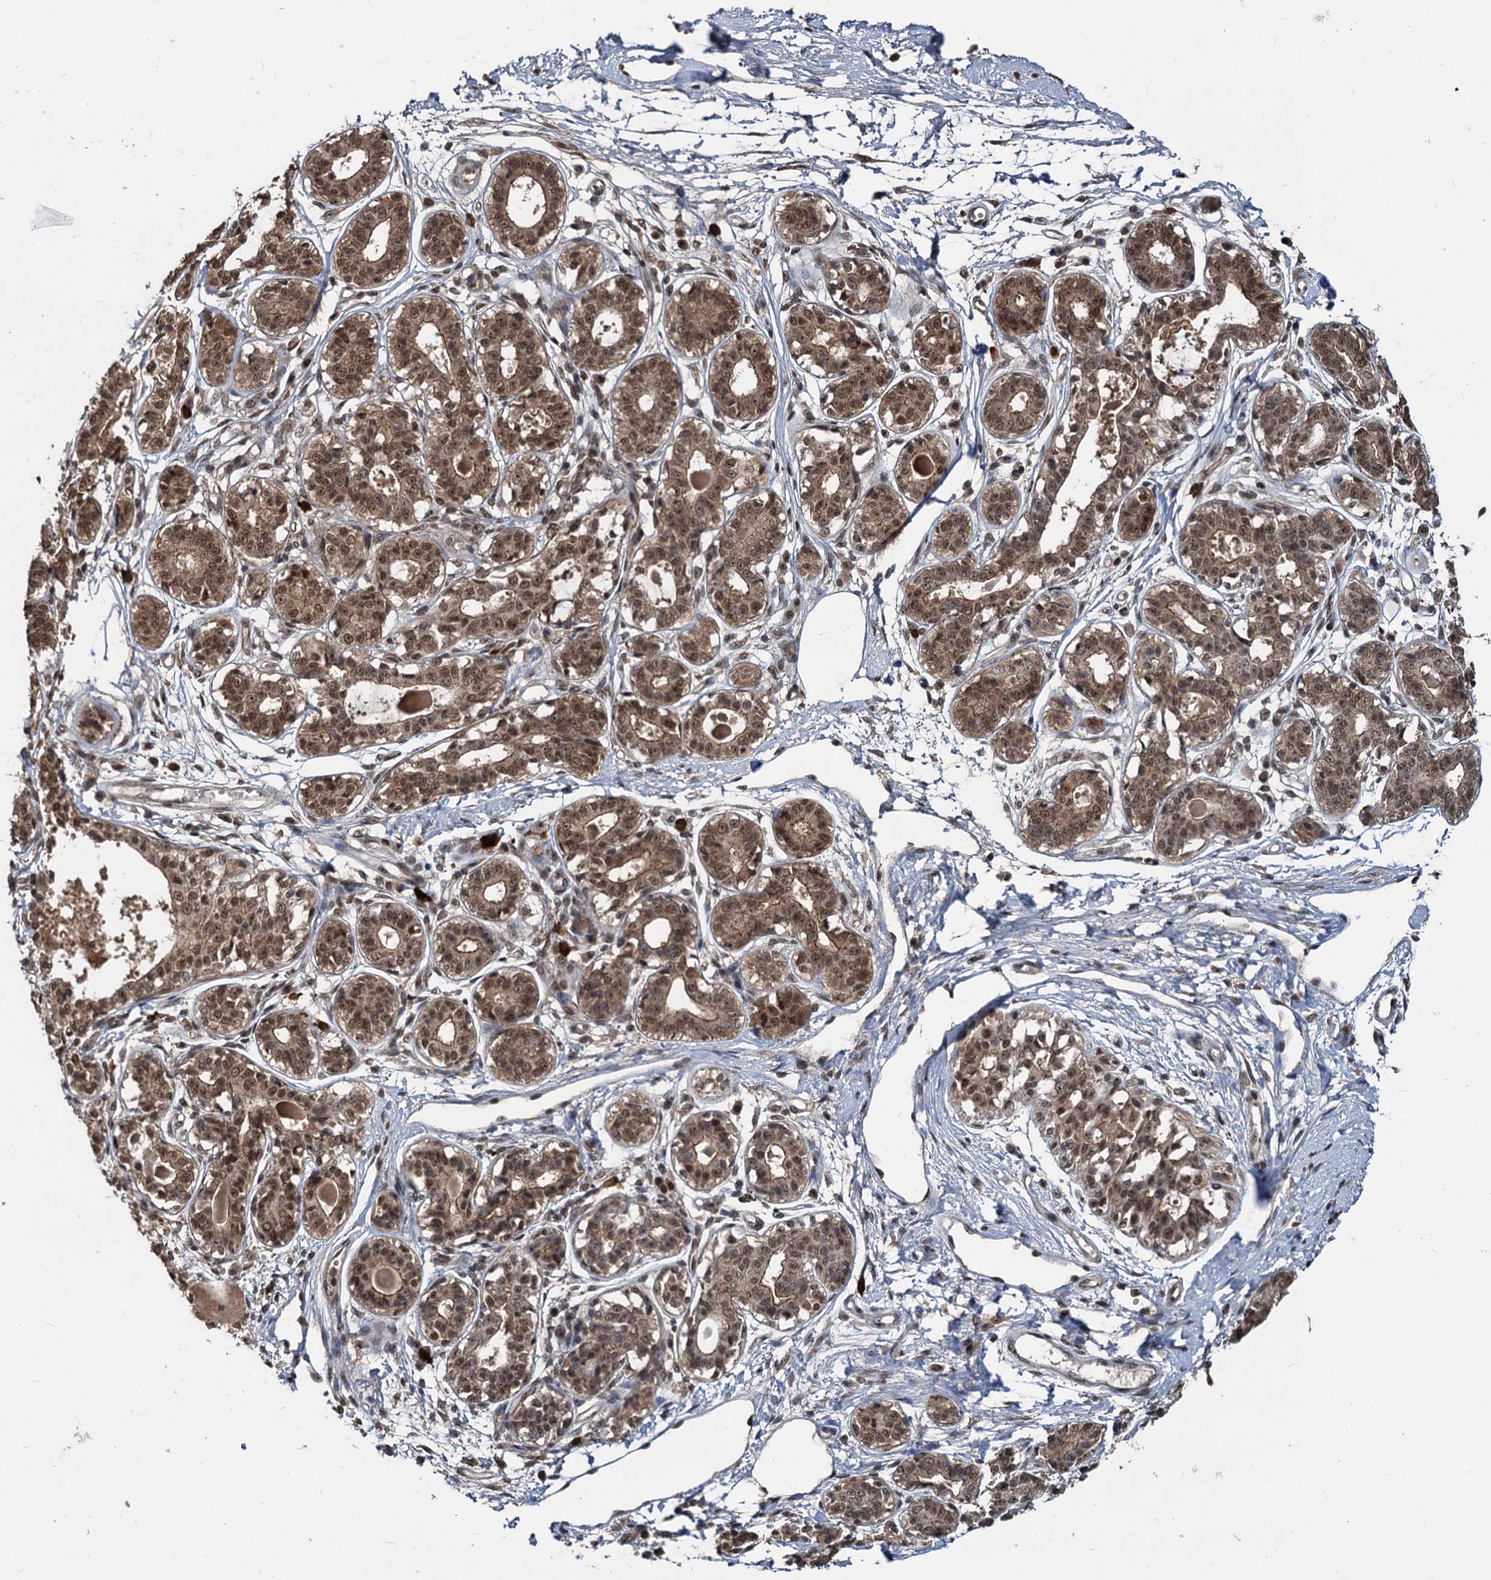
{"staining": {"intensity": "weak", "quantity": "<25%", "location": "nuclear"}, "tissue": "breast", "cell_type": "Adipocytes", "image_type": "normal", "snomed": [{"axis": "morphology", "description": "Normal tissue, NOS"}, {"axis": "topography", "description": "Breast"}], "caption": "Adipocytes show no significant protein positivity in normal breast. Brightfield microscopy of immunohistochemistry (IHC) stained with DAB (brown) and hematoxylin (blue), captured at high magnification.", "gene": "FAM216B", "patient": {"sex": "female", "age": 45}}